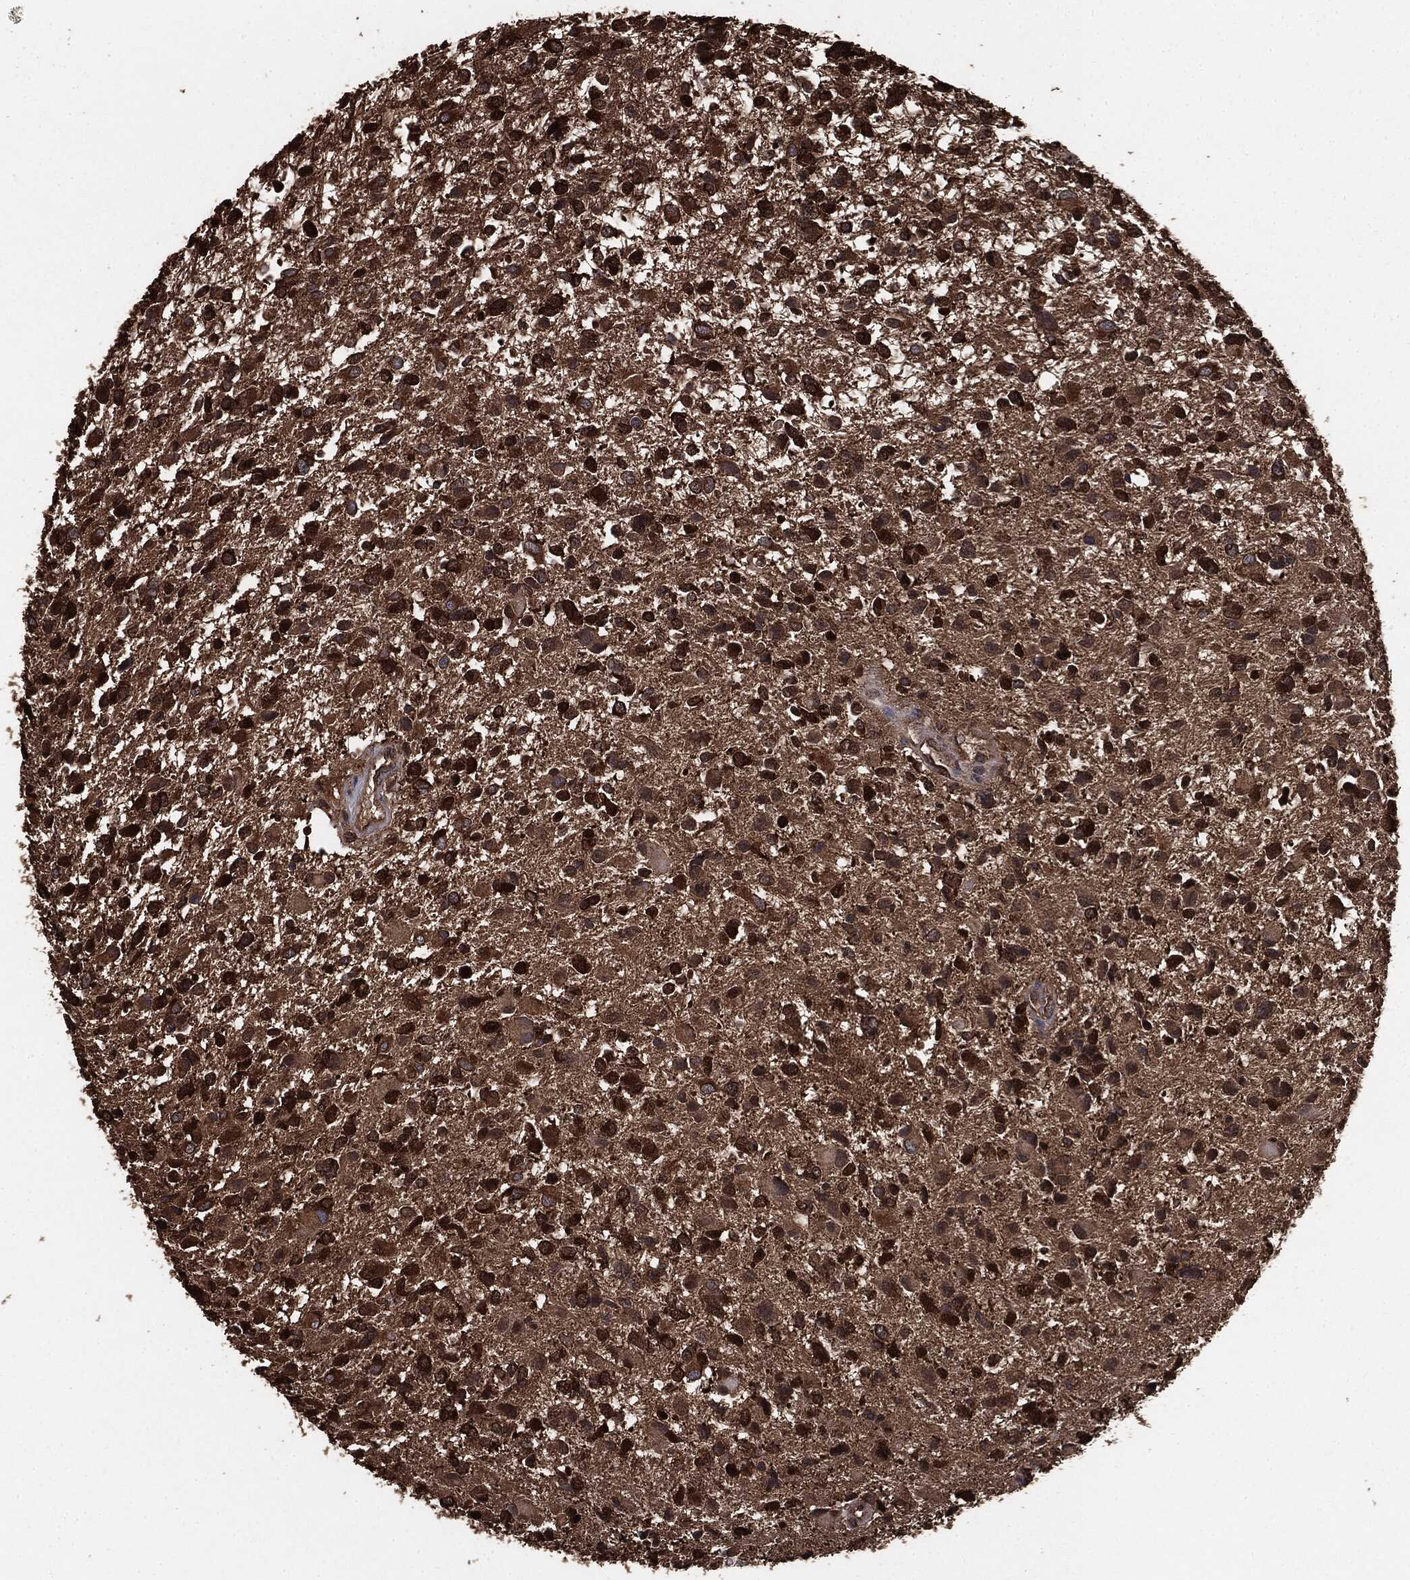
{"staining": {"intensity": "strong", "quantity": ">75%", "location": "cytoplasmic/membranous"}, "tissue": "glioma", "cell_type": "Tumor cells", "image_type": "cancer", "snomed": [{"axis": "morphology", "description": "Glioma, malignant, Low grade"}, {"axis": "topography", "description": "Brain"}], "caption": "Brown immunohistochemical staining in malignant glioma (low-grade) exhibits strong cytoplasmic/membranous expression in approximately >75% of tumor cells.", "gene": "NME1", "patient": {"sex": "female", "age": 32}}